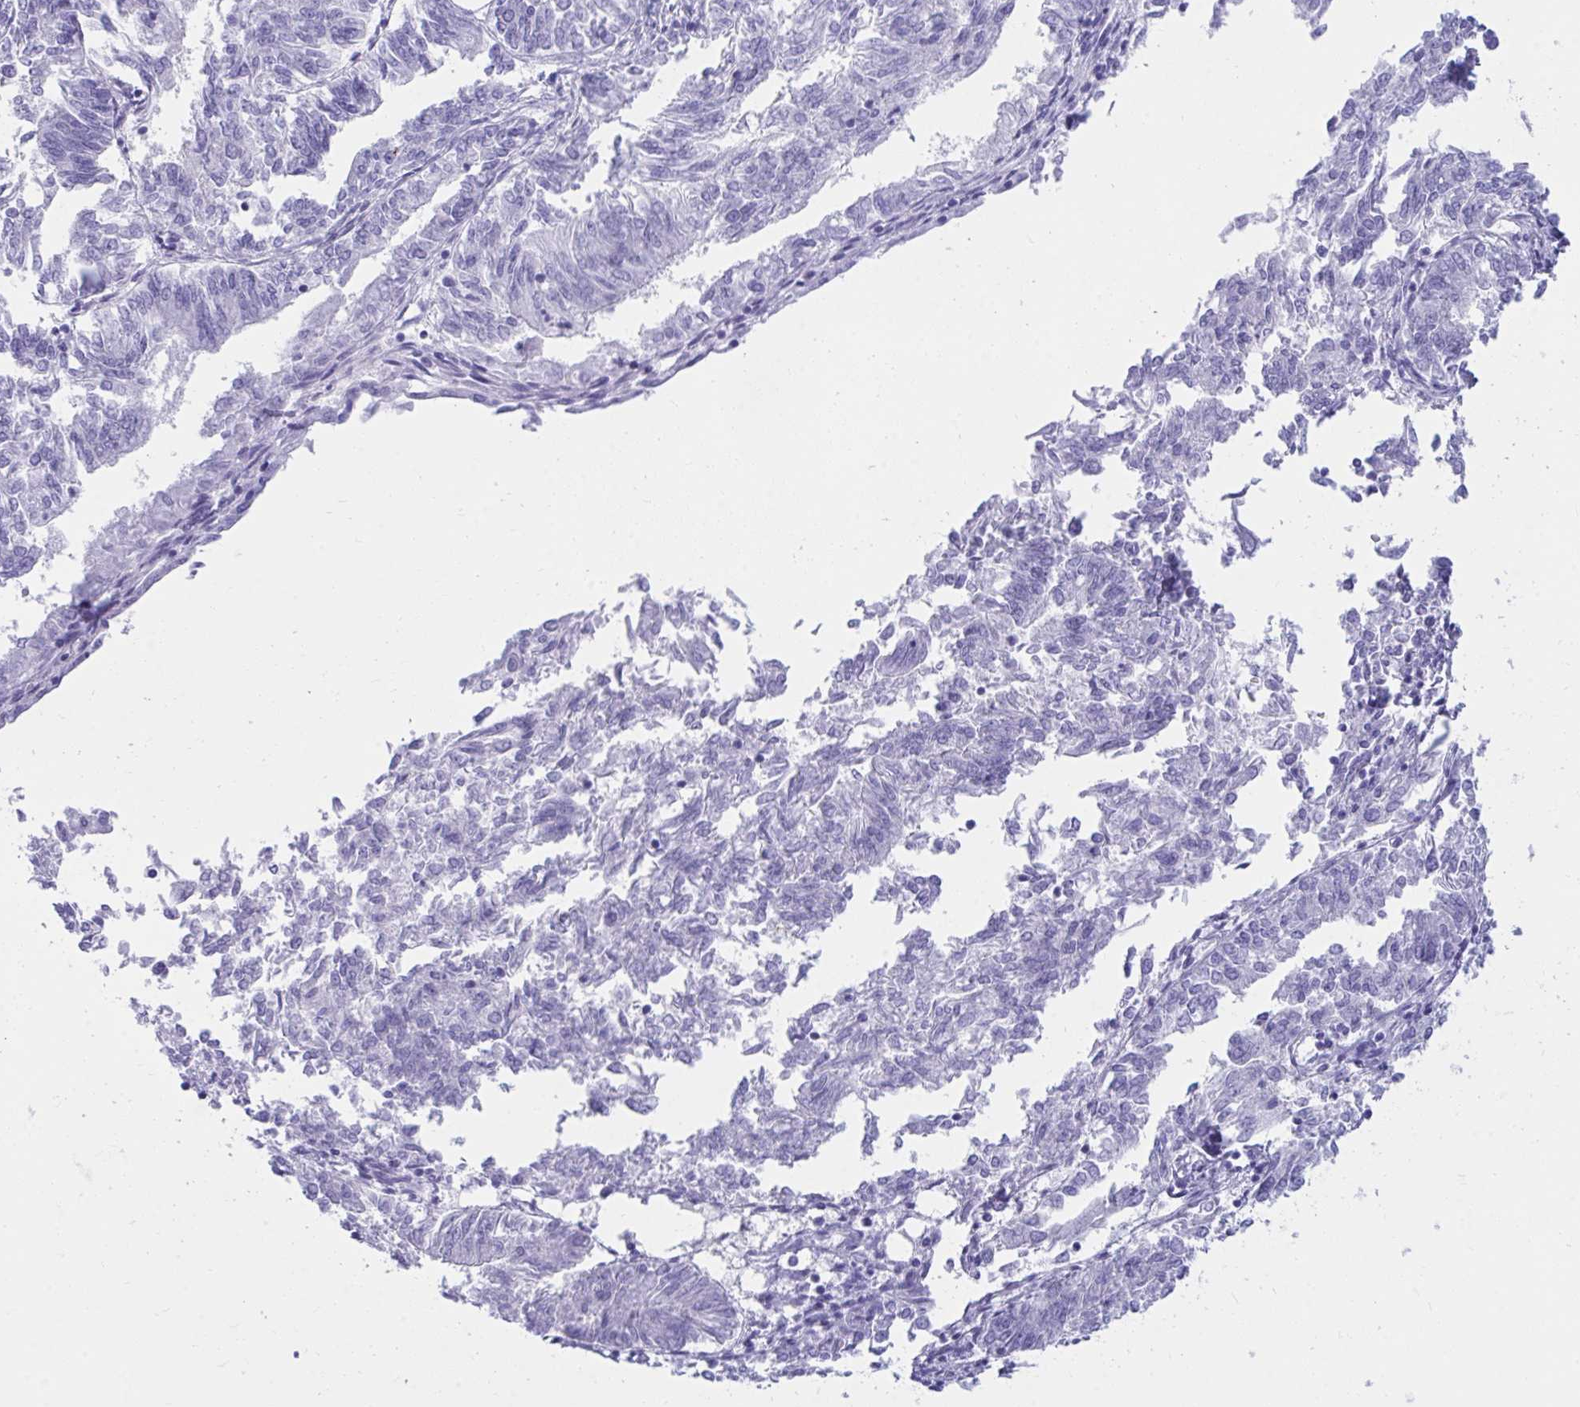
{"staining": {"intensity": "negative", "quantity": "none", "location": "none"}, "tissue": "endometrial cancer", "cell_type": "Tumor cells", "image_type": "cancer", "snomed": [{"axis": "morphology", "description": "Adenocarcinoma, NOS"}, {"axis": "topography", "description": "Endometrium"}], "caption": "Immunohistochemistry of human endometrial cancer (adenocarcinoma) exhibits no expression in tumor cells.", "gene": "SHISA8", "patient": {"sex": "female", "age": 58}}